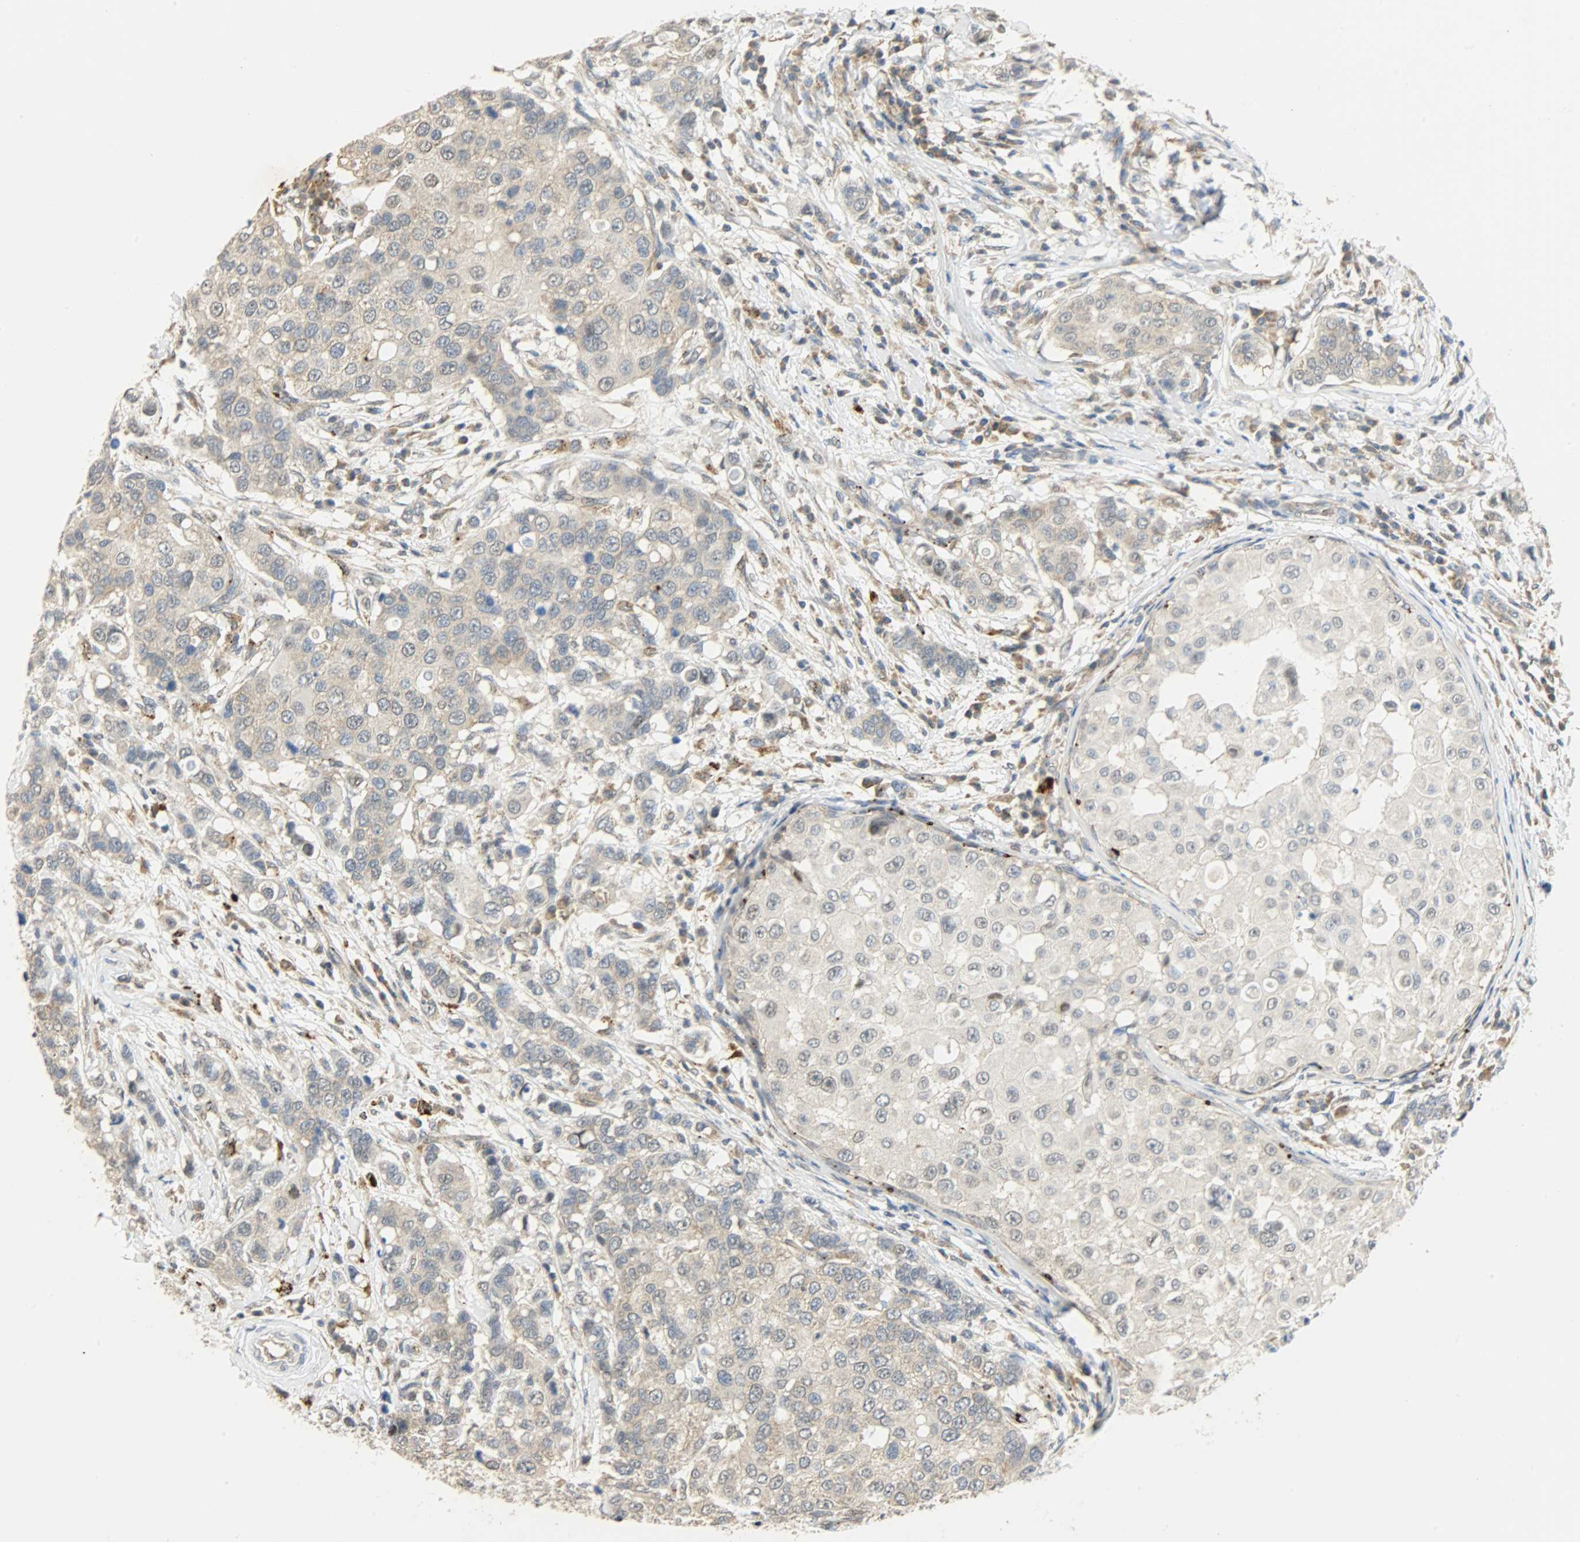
{"staining": {"intensity": "weak", "quantity": ">75%", "location": "cytoplasmic/membranous"}, "tissue": "breast cancer", "cell_type": "Tumor cells", "image_type": "cancer", "snomed": [{"axis": "morphology", "description": "Duct carcinoma"}, {"axis": "topography", "description": "Breast"}], "caption": "A brown stain highlights weak cytoplasmic/membranous staining of a protein in infiltrating ductal carcinoma (breast) tumor cells.", "gene": "GIT2", "patient": {"sex": "female", "age": 27}}